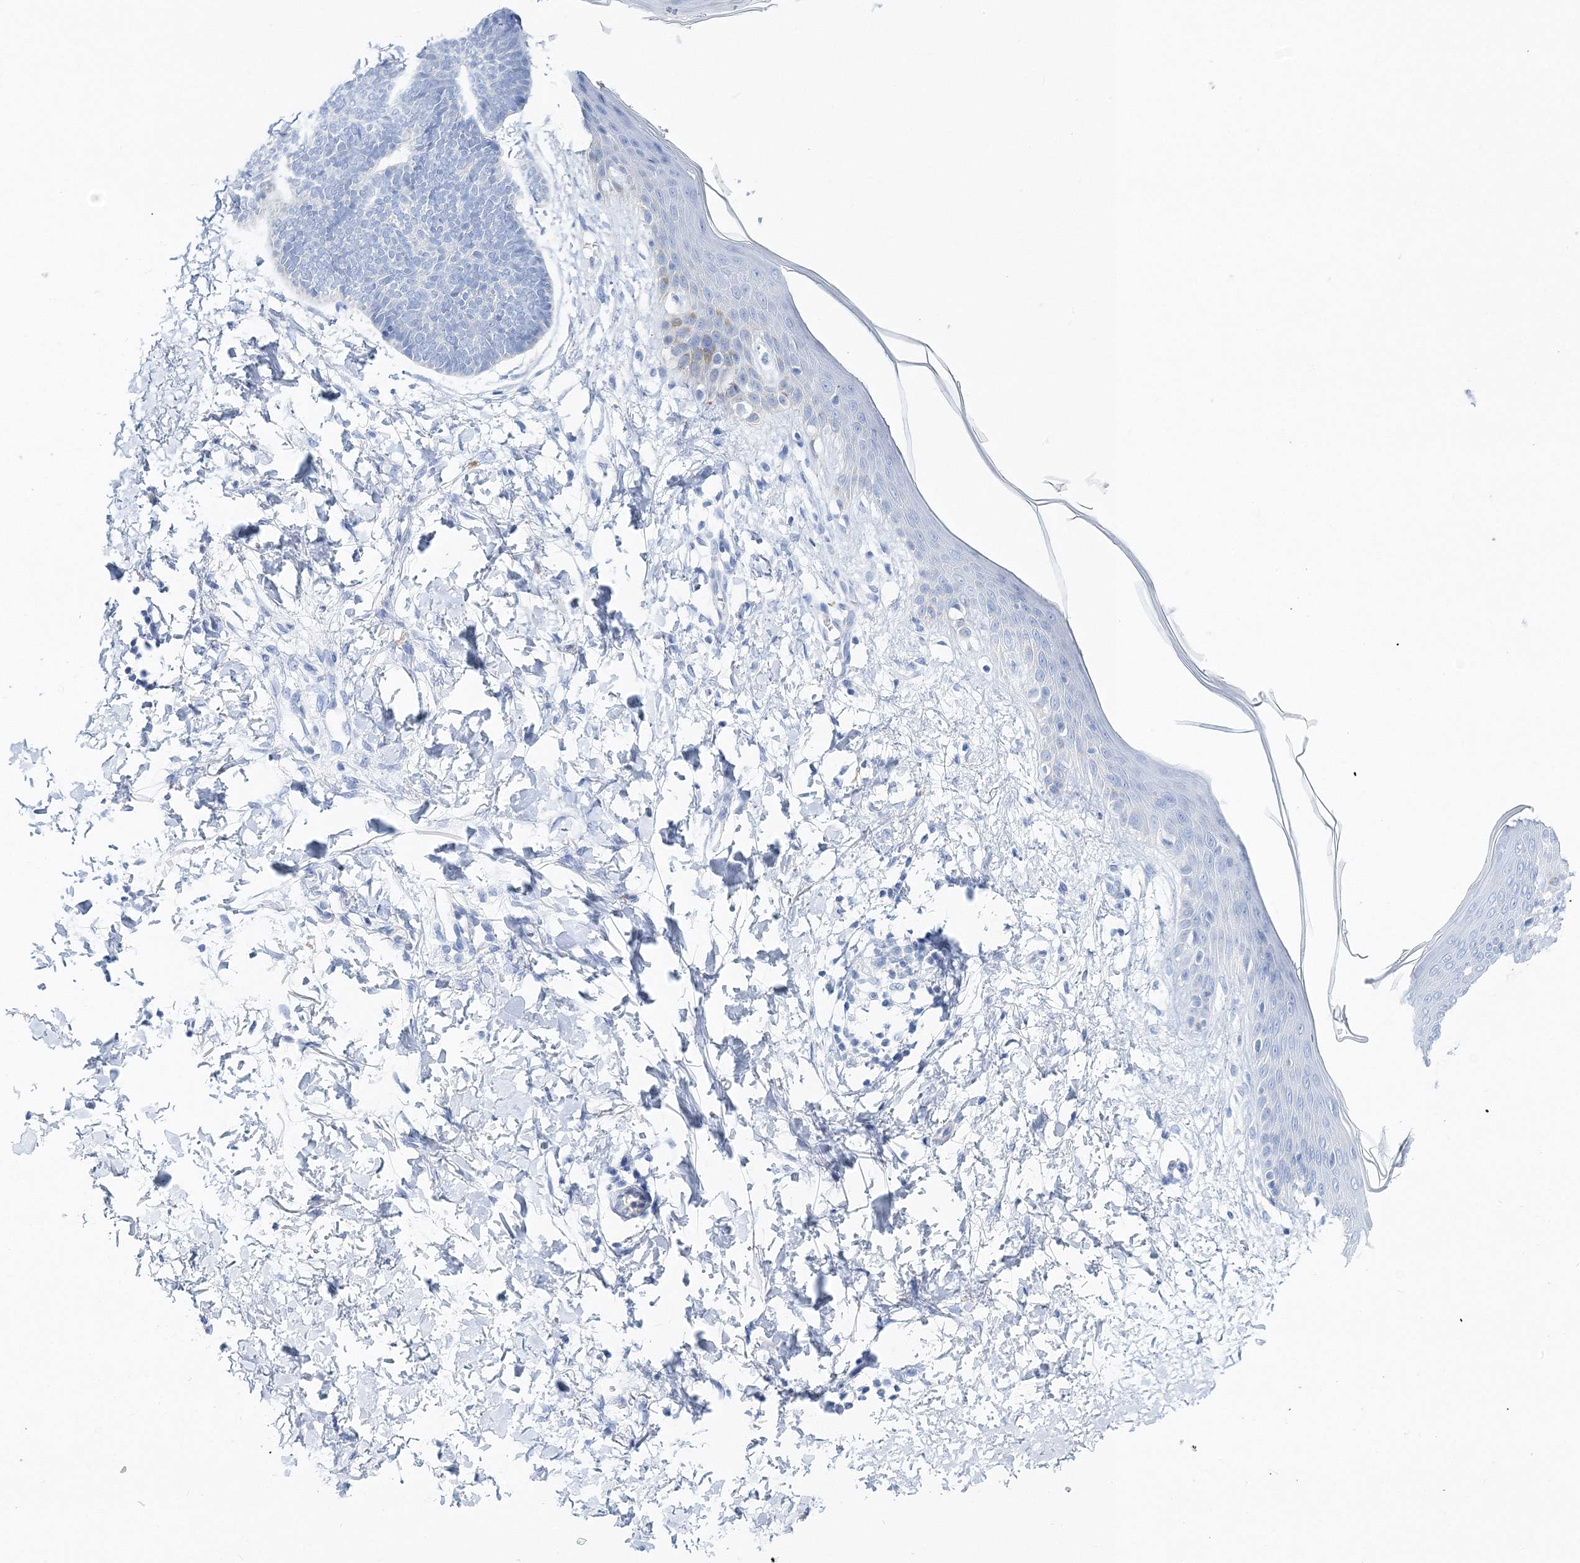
{"staining": {"intensity": "negative", "quantity": "none", "location": "none"}, "tissue": "skin cancer", "cell_type": "Tumor cells", "image_type": "cancer", "snomed": [{"axis": "morphology", "description": "Normal tissue, NOS"}, {"axis": "morphology", "description": "Basal cell carcinoma"}, {"axis": "topography", "description": "Skin"}], "caption": "Skin cancer stained for a protein using immunohistochemistry (IHC) exhibits no positivity tumor cells.", "gene": "MYOZ2", "patient": {"sex": "male", "age": 50}}